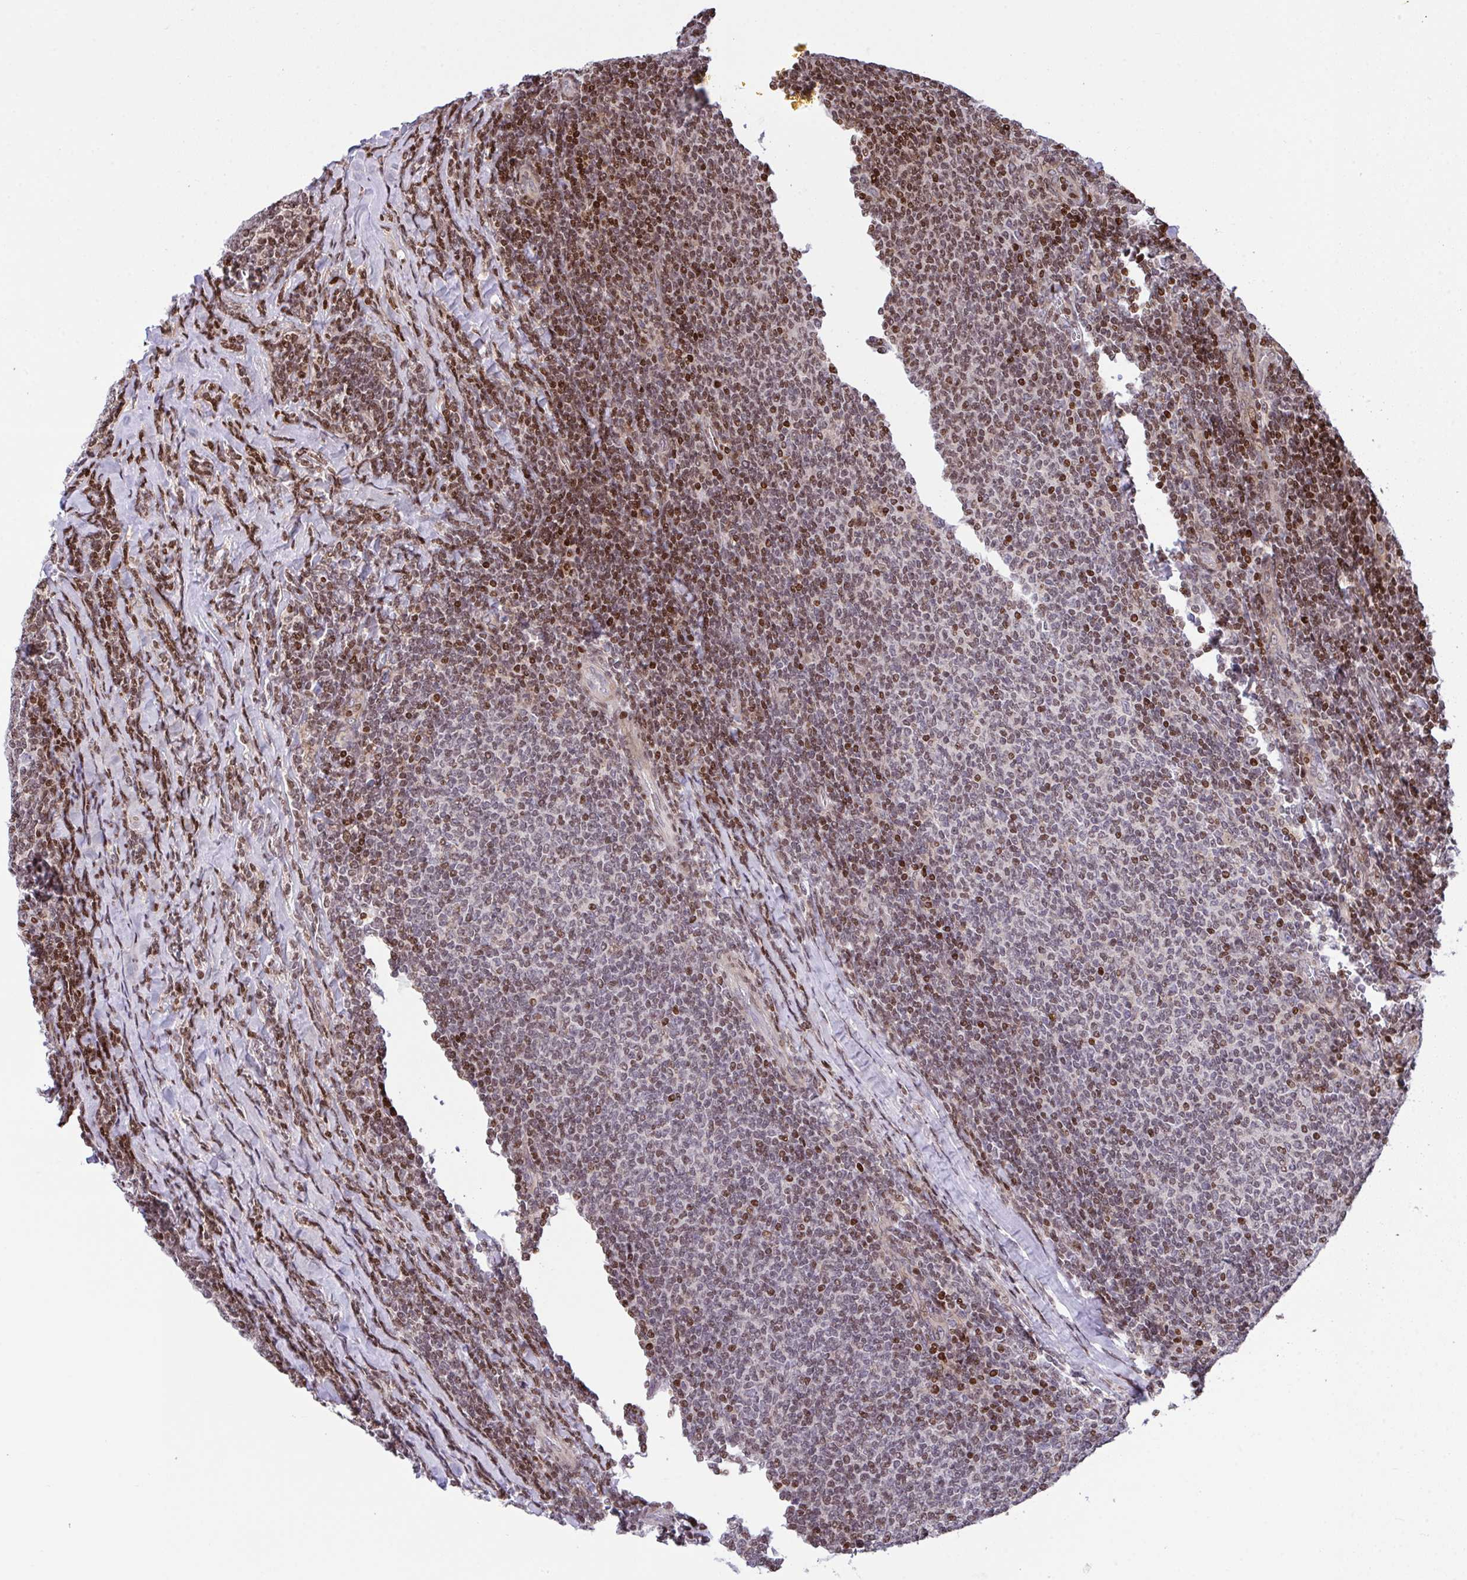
{"staining": {"intensity": "moderate", "quantity": ">75%", "location": "nuclear"}, "tissue": "lymphoma", "cell_type": "Tumor cells", "image_type": "cancer", "snomed": [{"axis": "morphology", "description": "Malignant lymphoma, non-Hodgkin's type, Low grade"}, {"axis": "topography", "description": "Lymph node"}], "caption": "Protein staining reveals moderate nuclear expression in approximately >75% of tumor cells in lymphoma.", "gene": "RAPGEF5", "patient": {"sex": "male", "age": 52}}